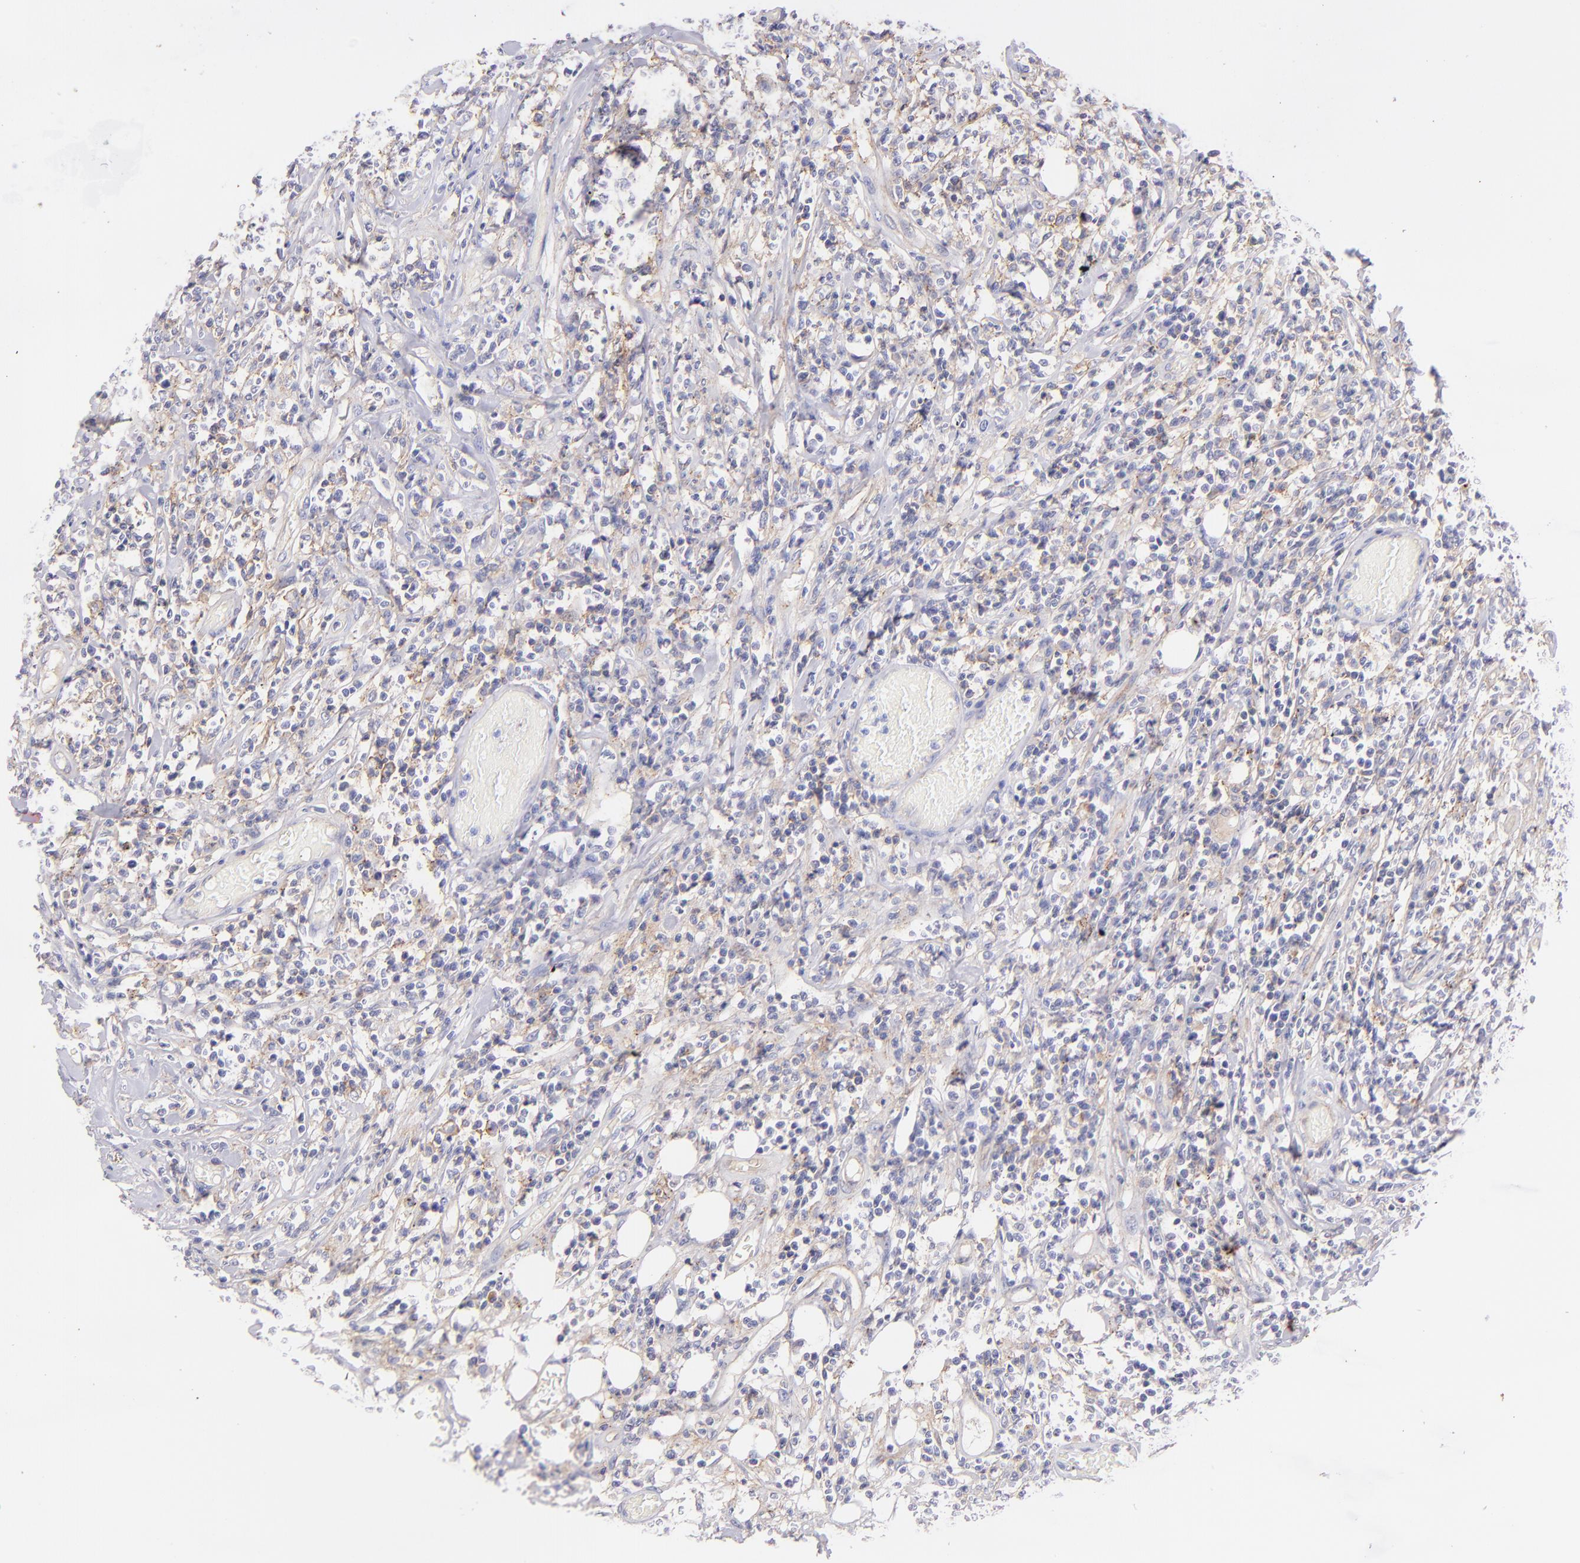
{"staining": {"intensity": "weak", "quantity": "25%-75%", "location": "cytoplasmic/membranous"}, "tissue": "lymphoma", "cell_type": "Tumor cells", "image_type": "cancer", "snomed": [{"axis": "morphology", "description": "Malignant lymphoma, non-Hodgkin's type, High grade"}, {"axis": "topography", "description": "Colon"}], "caption": "Immunohistochemistry (IHC) image of neoplastic tissue: human high-grade malignant lymphoma, non-Hodgkin's type stained using immunohistochemistry shows low levels of weak protein expression localized specifically in the cytoplasmic/membranous of tumor cells, appearing as a cytoplasmic/membranous brown color.", "gene": "CD81", "patient": {"sex": "male", "age": 82}}